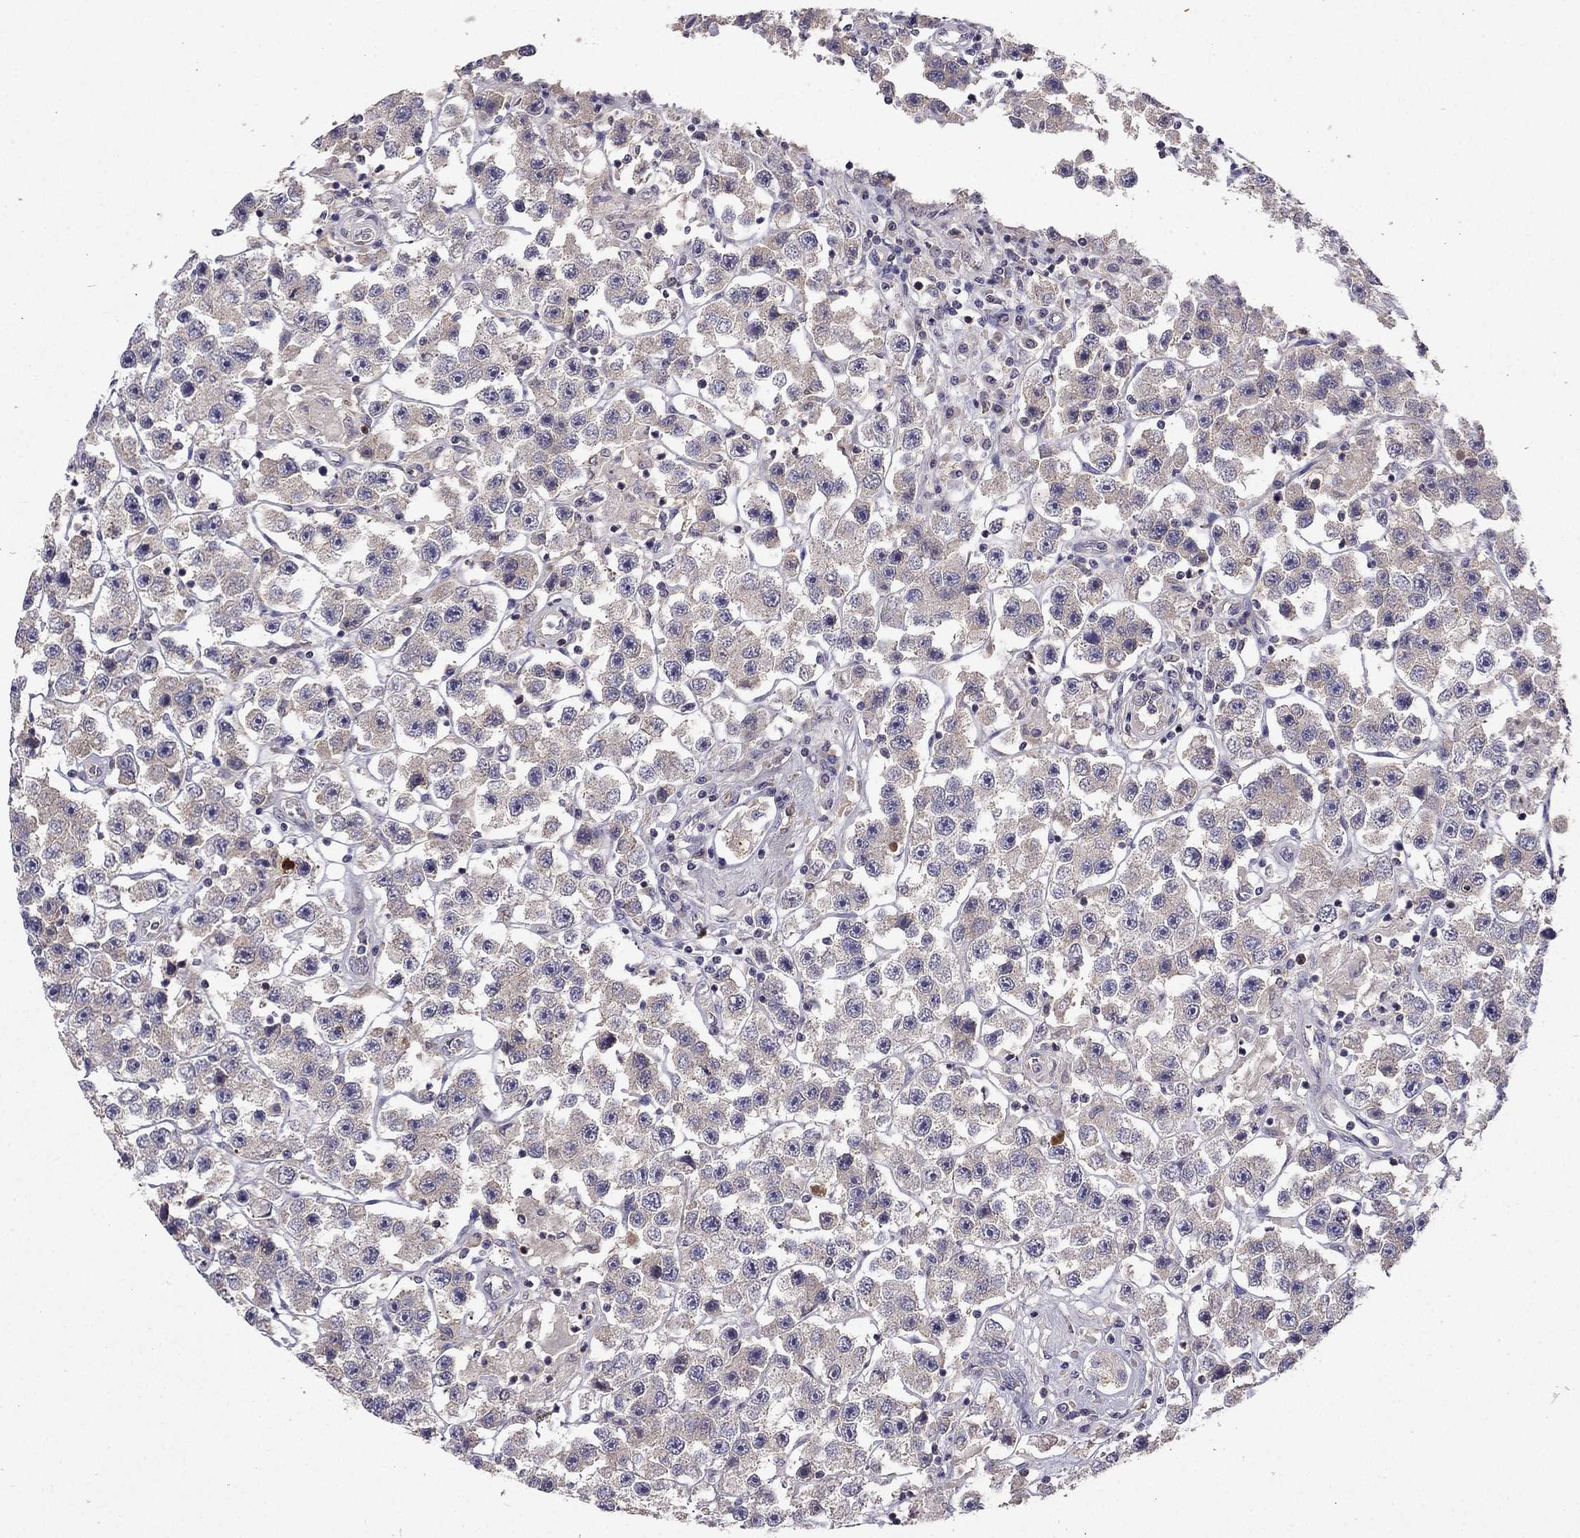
{"staining": {"intensity": "negative", "quantity": "none", "location": "none"}, "tissue": "testis cancer", "cell_type": "Tumor cells", "image_type": "cancer", "snomed": [{"axis": "morphology", "description": "Seminoma, NOS"}, {"axis": "topography", "description": "Testis"}], "caption": "High power microscopy image of an immunohistochemistry image of seminoma (testis), revealing no significant expression in tumor cells.", "gene": "STXBP5", "patient": {"sex": "male", "age": 45}}